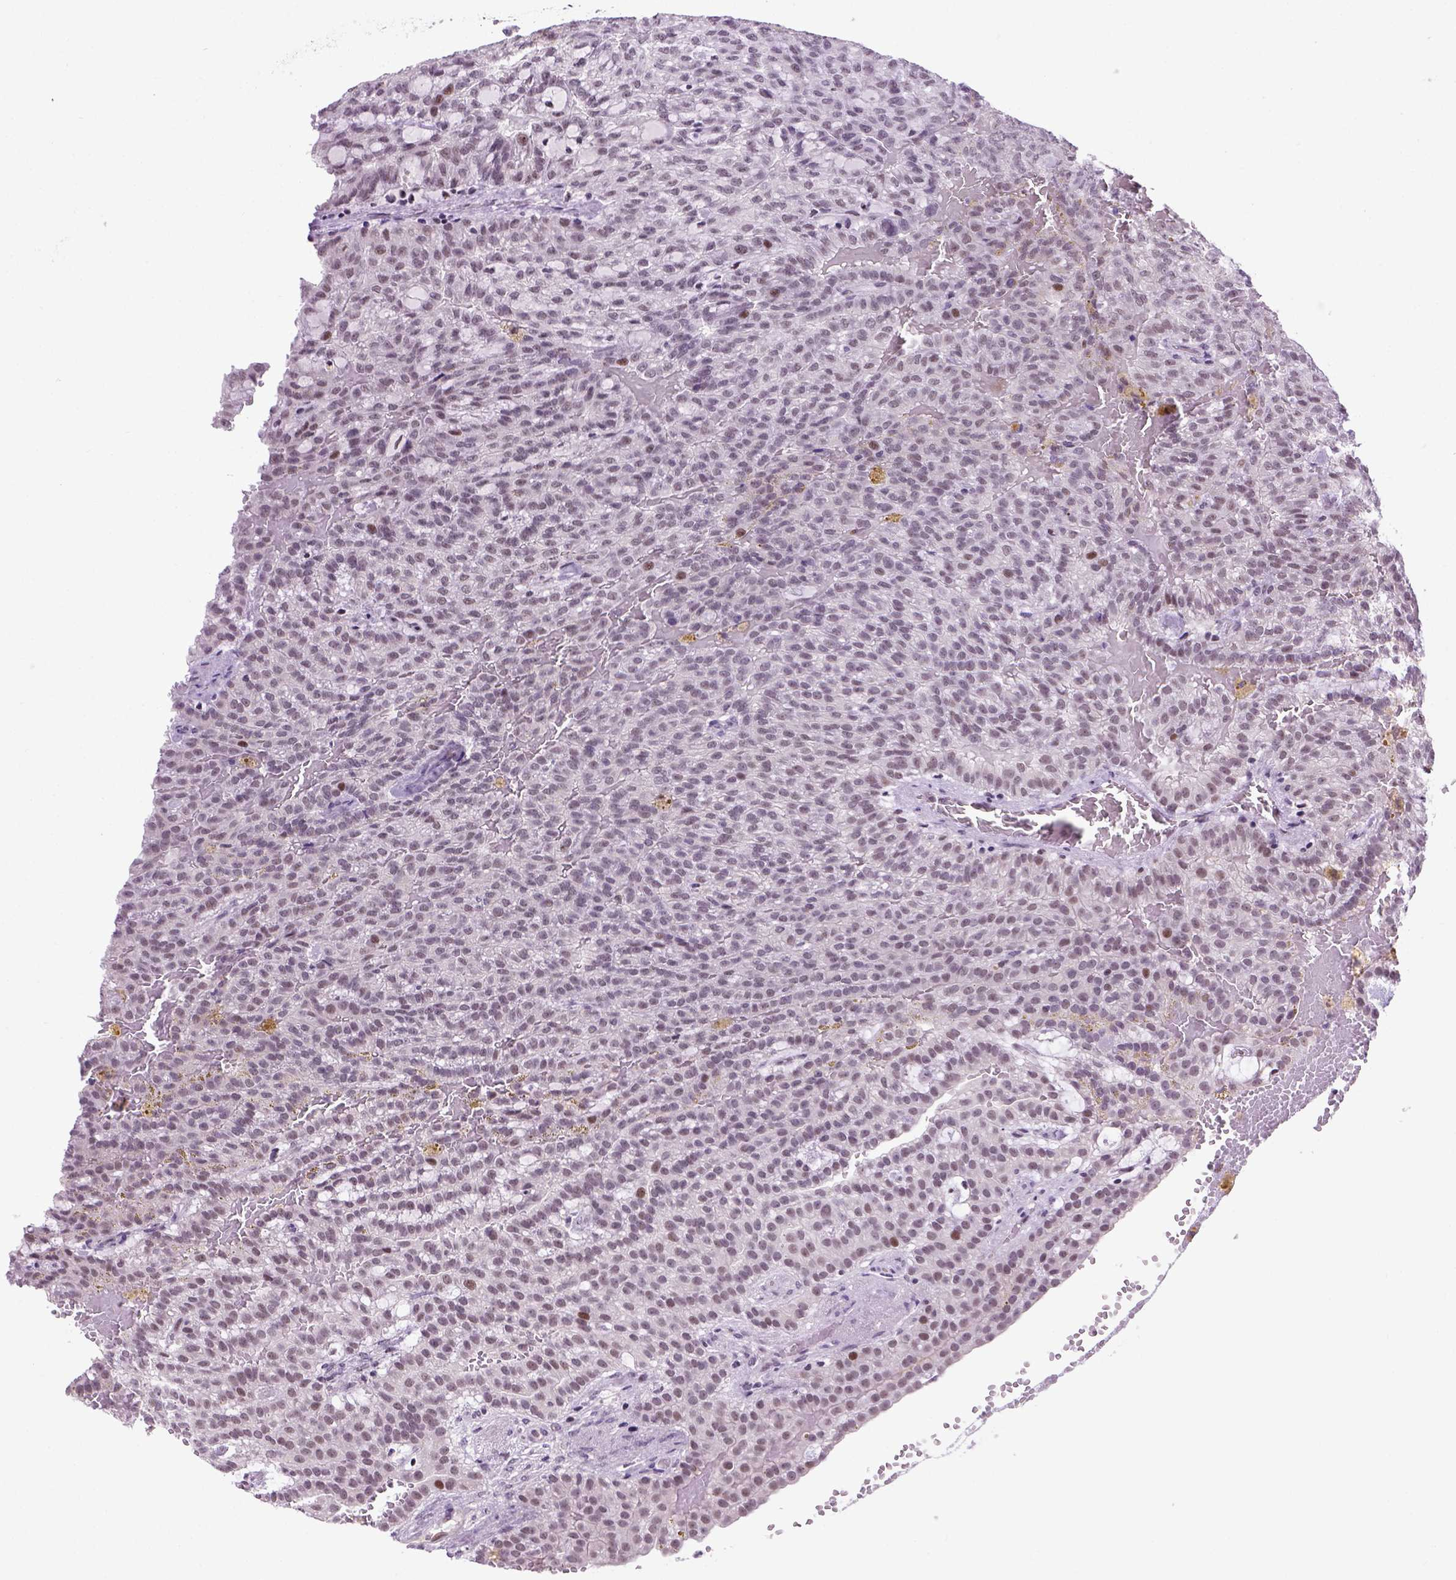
{"staining": {"intensity": "moderate", "quantity": "<25%", "location": "nuclear"}, "tissue": "renal cancer", "cell_type": "Tumor cells", "image_type": "cancer", "snomed": [{"axis": "morphology", "description": "Adenocarcinoma, NOS"}, {"axis": "topography", "description": "Kidney"}], "caption": "Immunohistochemical staining of human renal adenocarcinoma reveals low levels of moderate nuclear protein positivity in about <25% of tumor cells.", "gene": "TBPL1", "patient": {"sex": "male", "age": 63}}